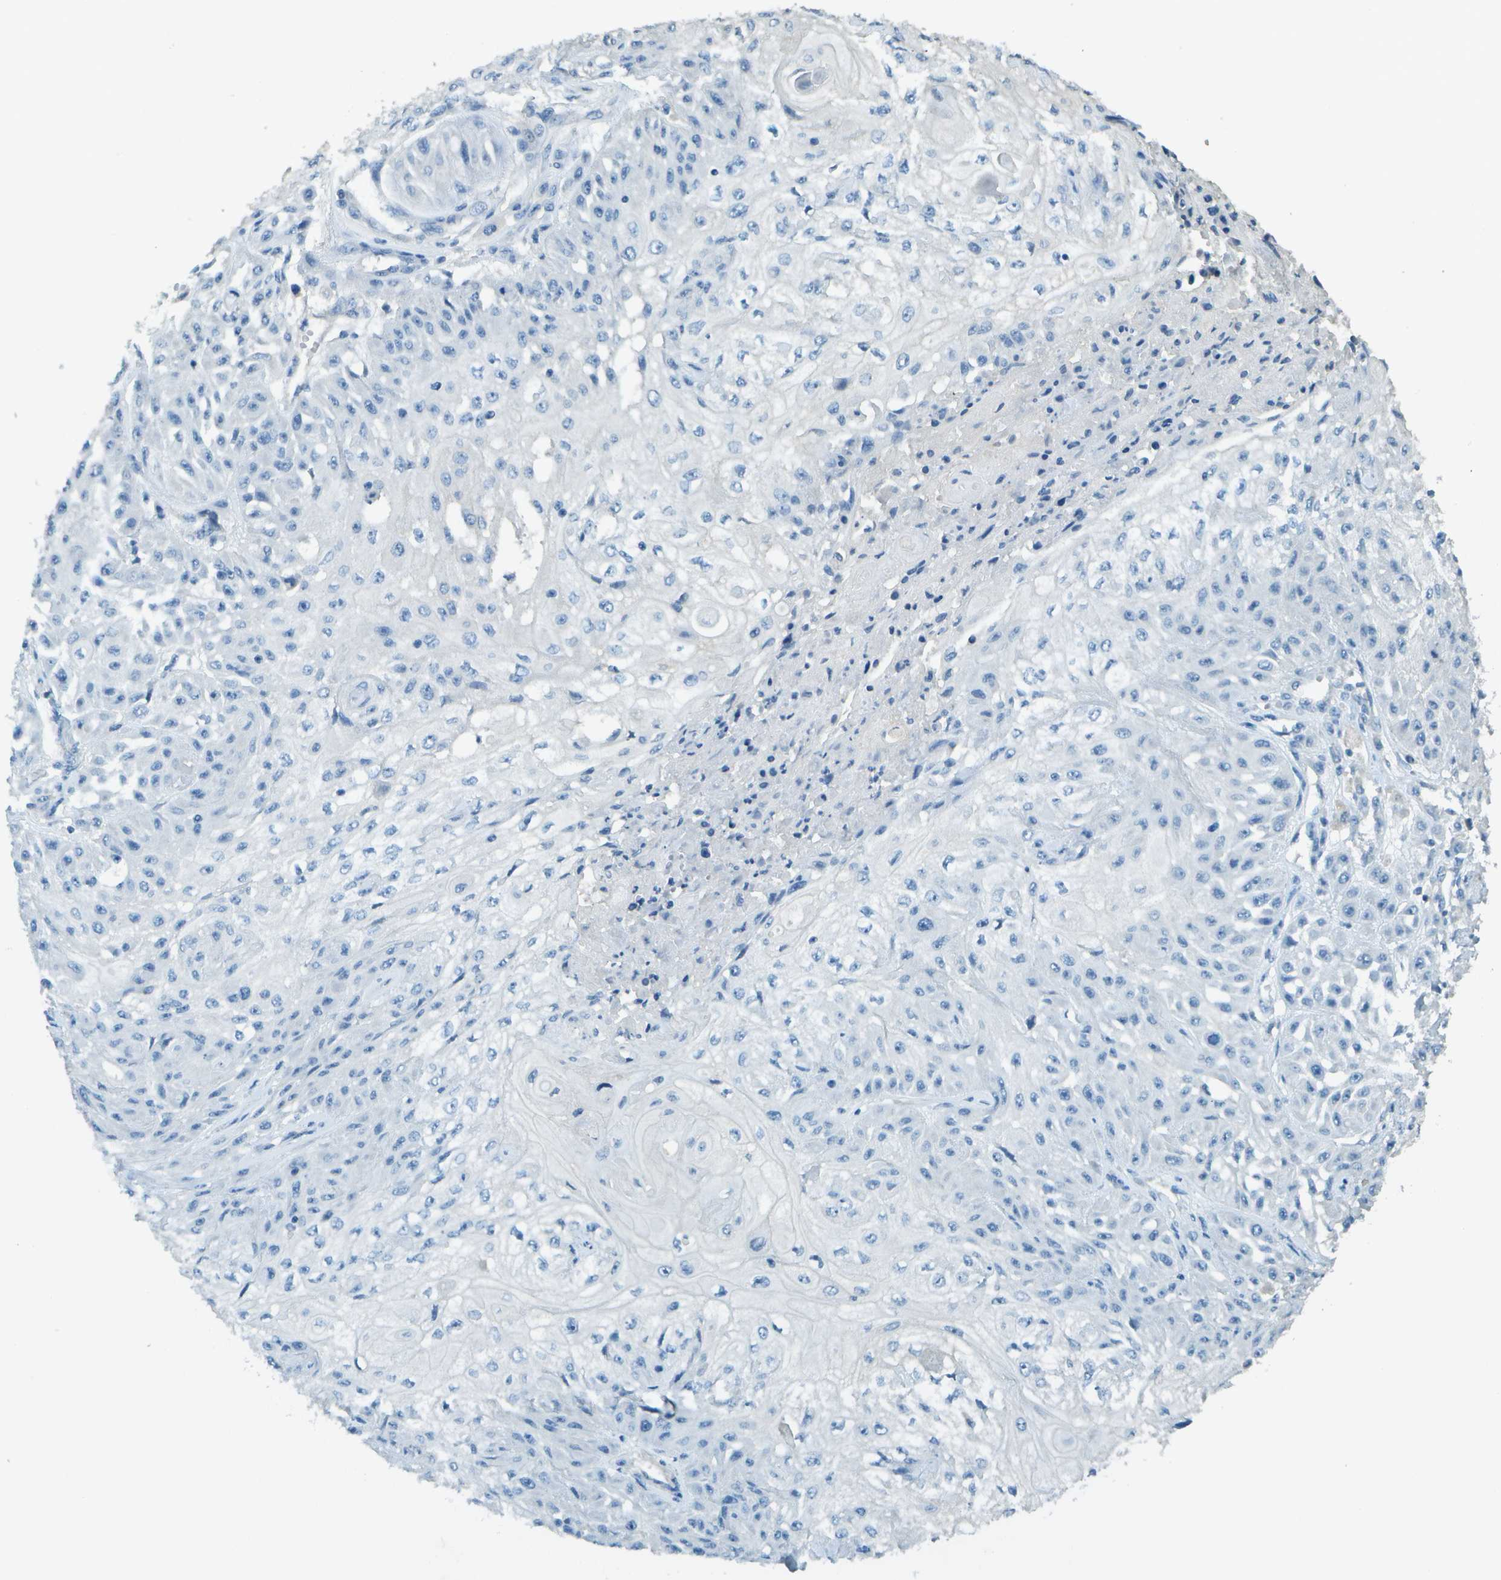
{"staining": {"intensity": "negative", "quantity": "none", "location": "none"}, "tissue": "skin cancer", "cell_type": "Tumor cells", "image_type": "cancer", "snomed": [{"axis": "morphology", "description": "Squamous cell carcinoma, NOS"}, {"axis": "morphology", "description": "Squamous cell carcinoma, metastatic, NOS"}, {"axis": "topography", "description": "Skin"}, {"axis": "topography", "description": "Lymph node"}], "caption": "The micrograph reveals no significant expression in tumor cells of skin cancer.", "gene": "LGI2", "patient": {"sex": "male", "age": 75}}